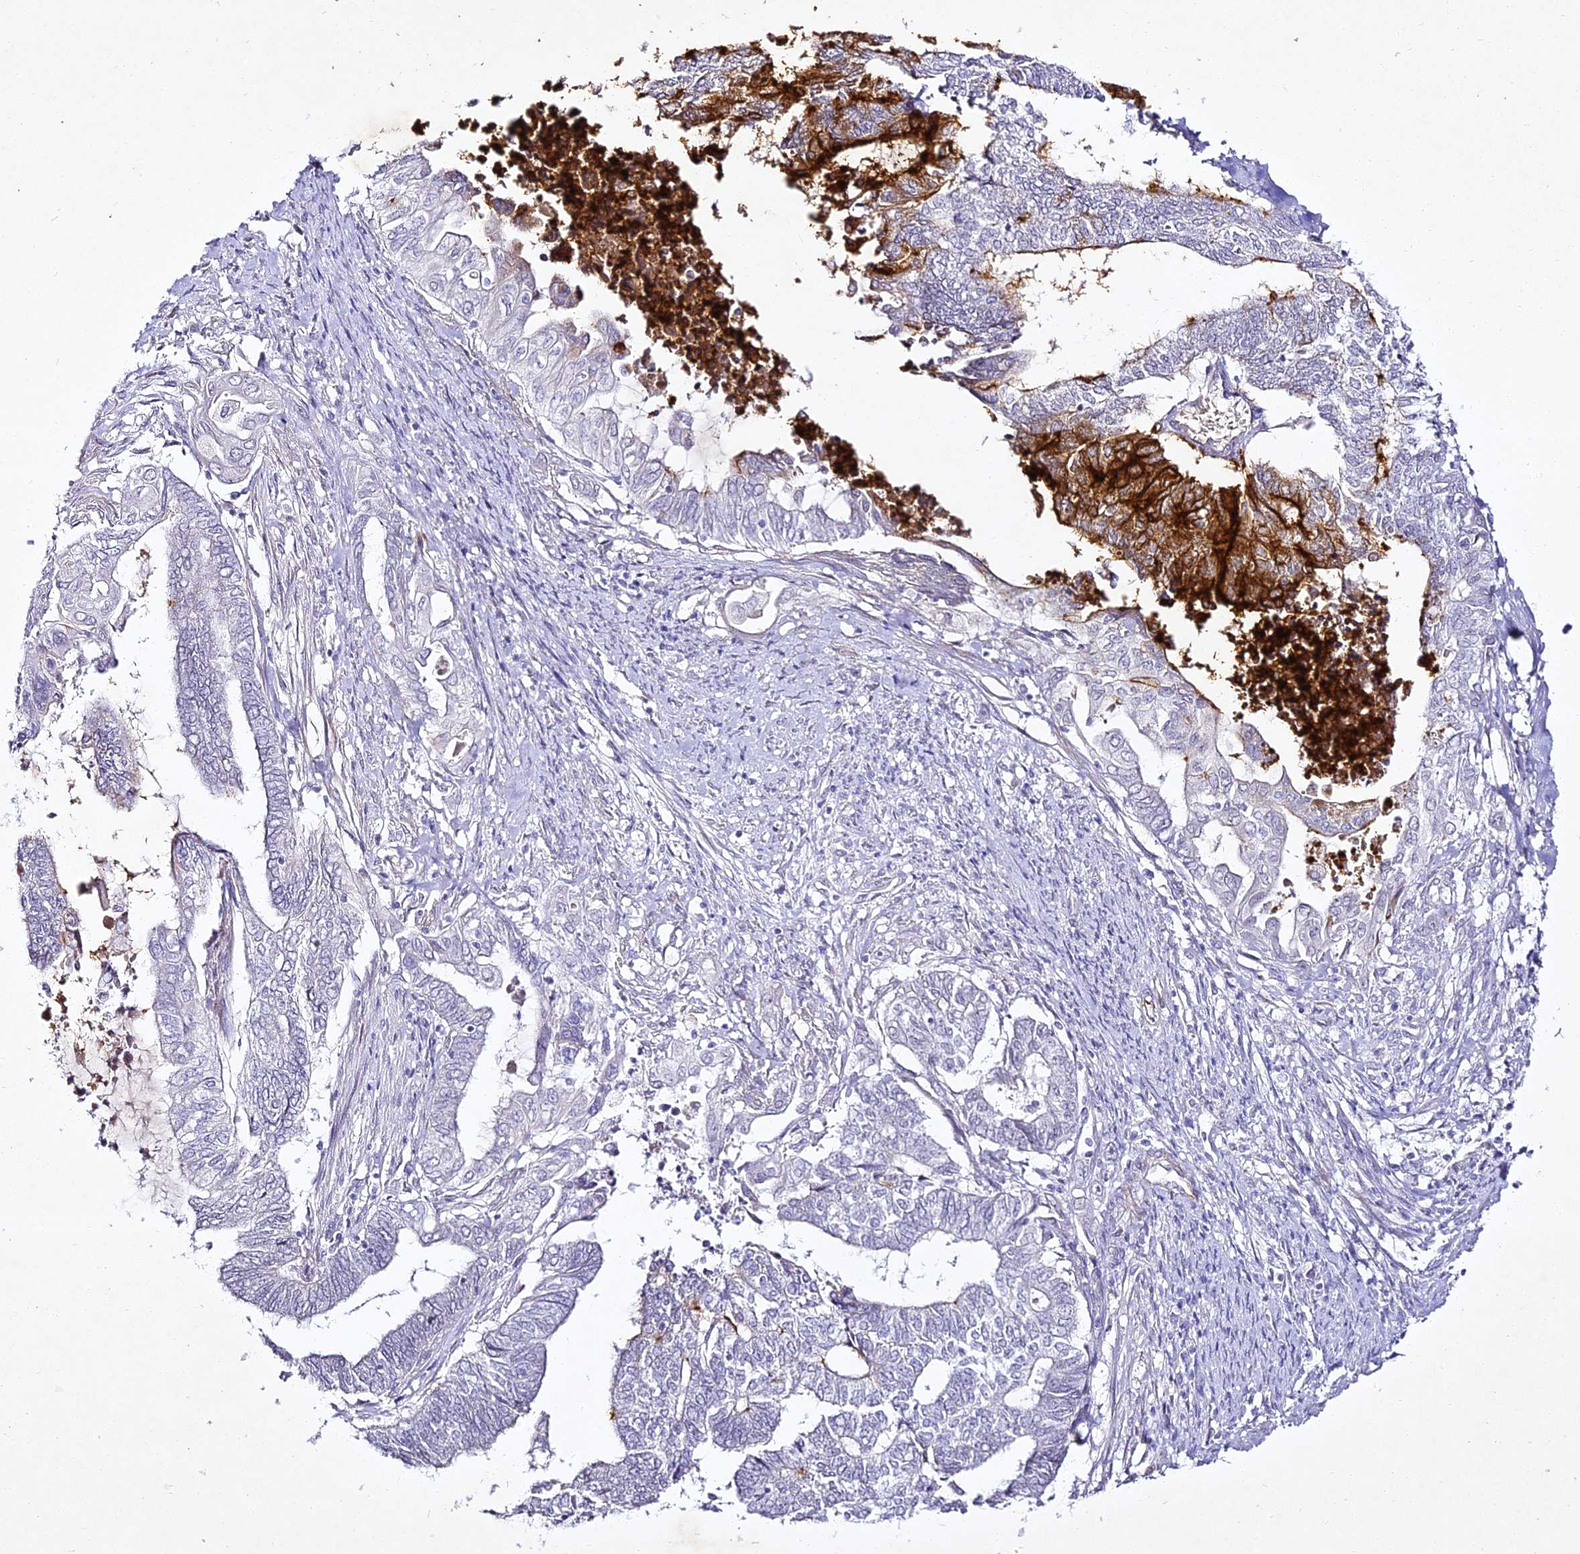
{"staining": {"intensity": "strong", "quantity": "<25%", "location": "cytoplasmic/membranous"}, "tissue": "endometrial cancer", "cell_type": "Tumor cells", "image_type": "cancer", "snomed": [{"axis": "morphology", "description": "Adenocarcinoma, NOS"}, {"axis": "topography", "description": "Uterus"}, {"axis": "topography", "description": "Endometrium"}], "caption": "IHC image of neoplastic tissue: endometrial cancer (adenocarcinoma) stained using immunohistochemistry exhibits medium levels of strong protein expression localized specifically in the cytoplasmic/membranous of tumor cells, appearing as a cytoplasmic/membranous brown color.", "gene": "ALPG", "patient": {"sex": "female", "age": 70}}